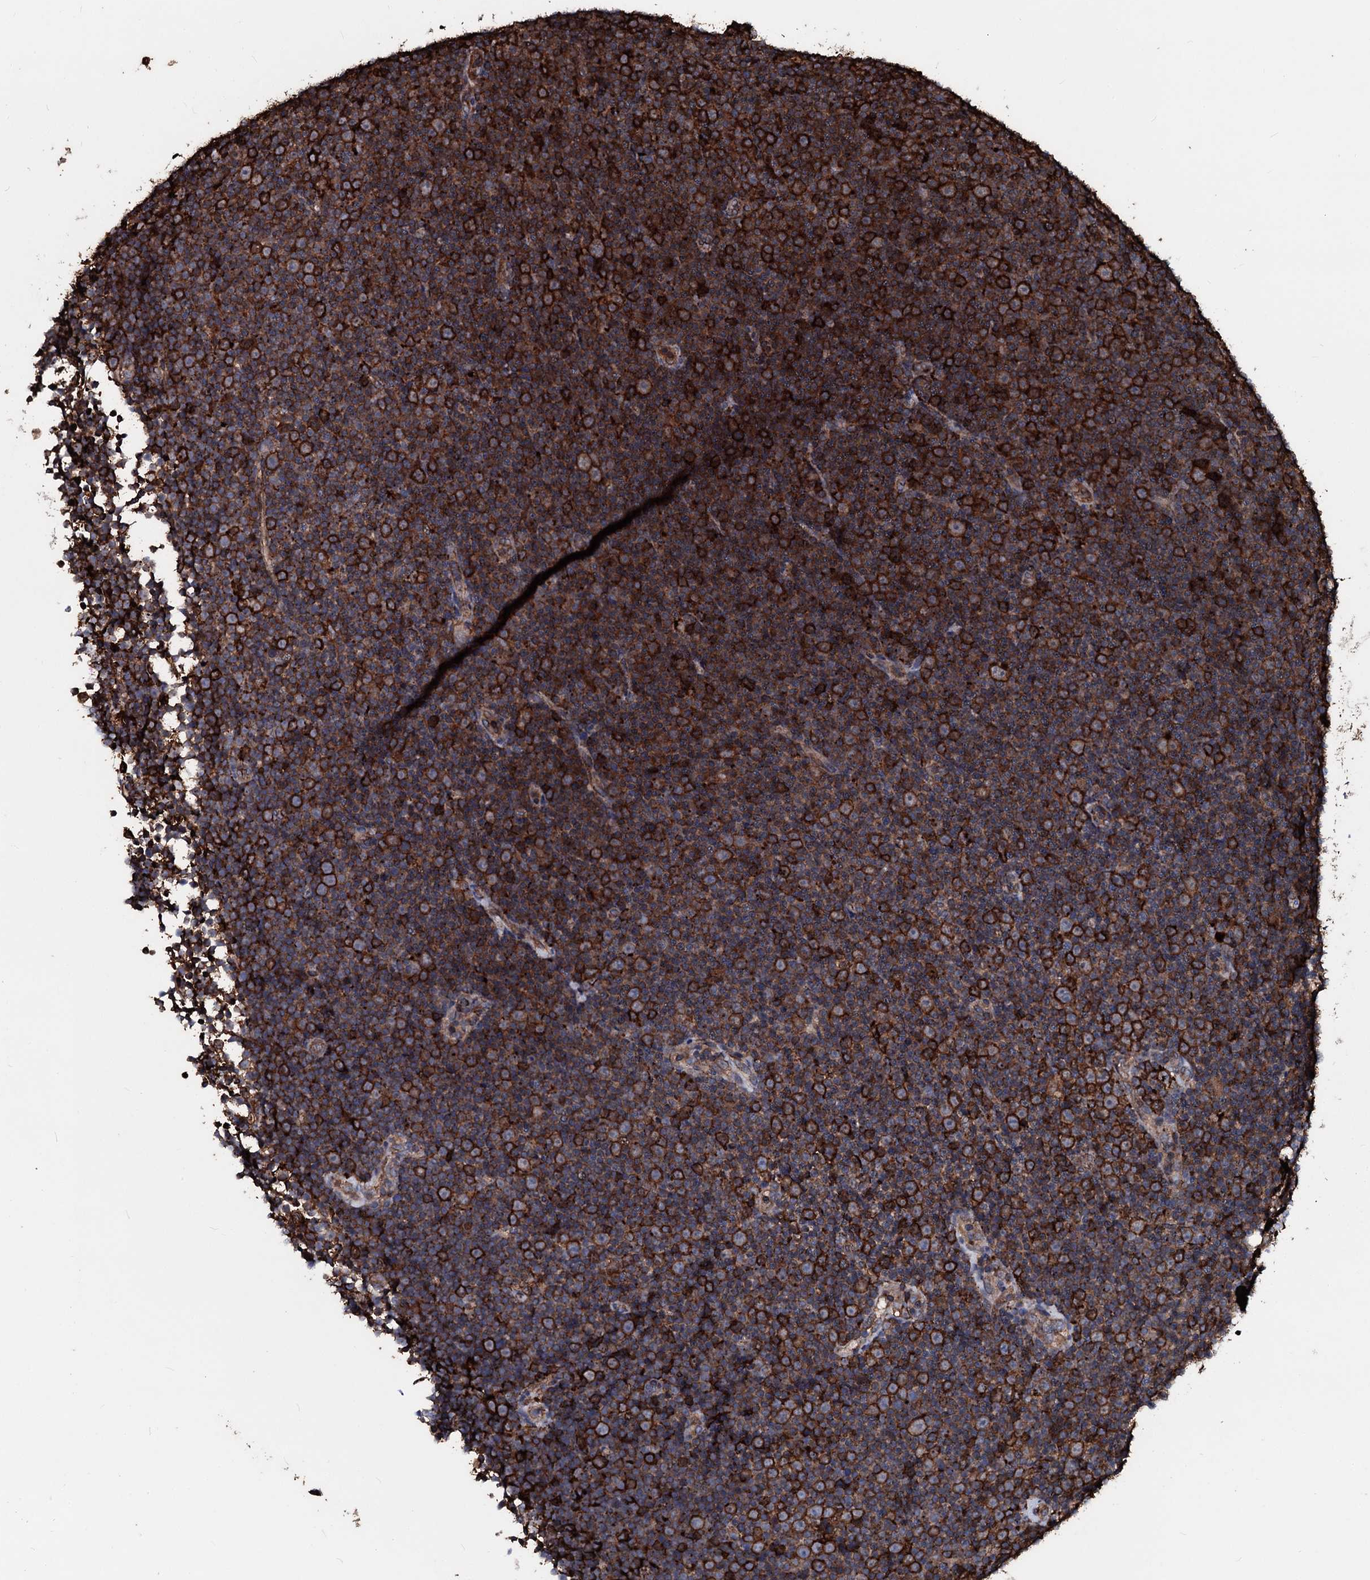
{"staining": {"intensity": "strong", "quantity": ">75%", "location": "cytoplasmic/membranous"}, "tissue": "lymphoma", "cell_type": "Tumor cells", "image_type": "cancer", "snomed": [{"axis": "morphology", "description": "Malignant lymphoma, non-Hodgkin's type, Low grade"}, {"axis": "topography", "description": "Lymph node"}], "caption": "Immunohistochemical staining of human lymphoma exhibits high levels of strong cytoplasmic/membranous protein expression in about >75% of tumor cells.", "gene": "TPGS2", "patient": {"sex": "female", "age": 67}}